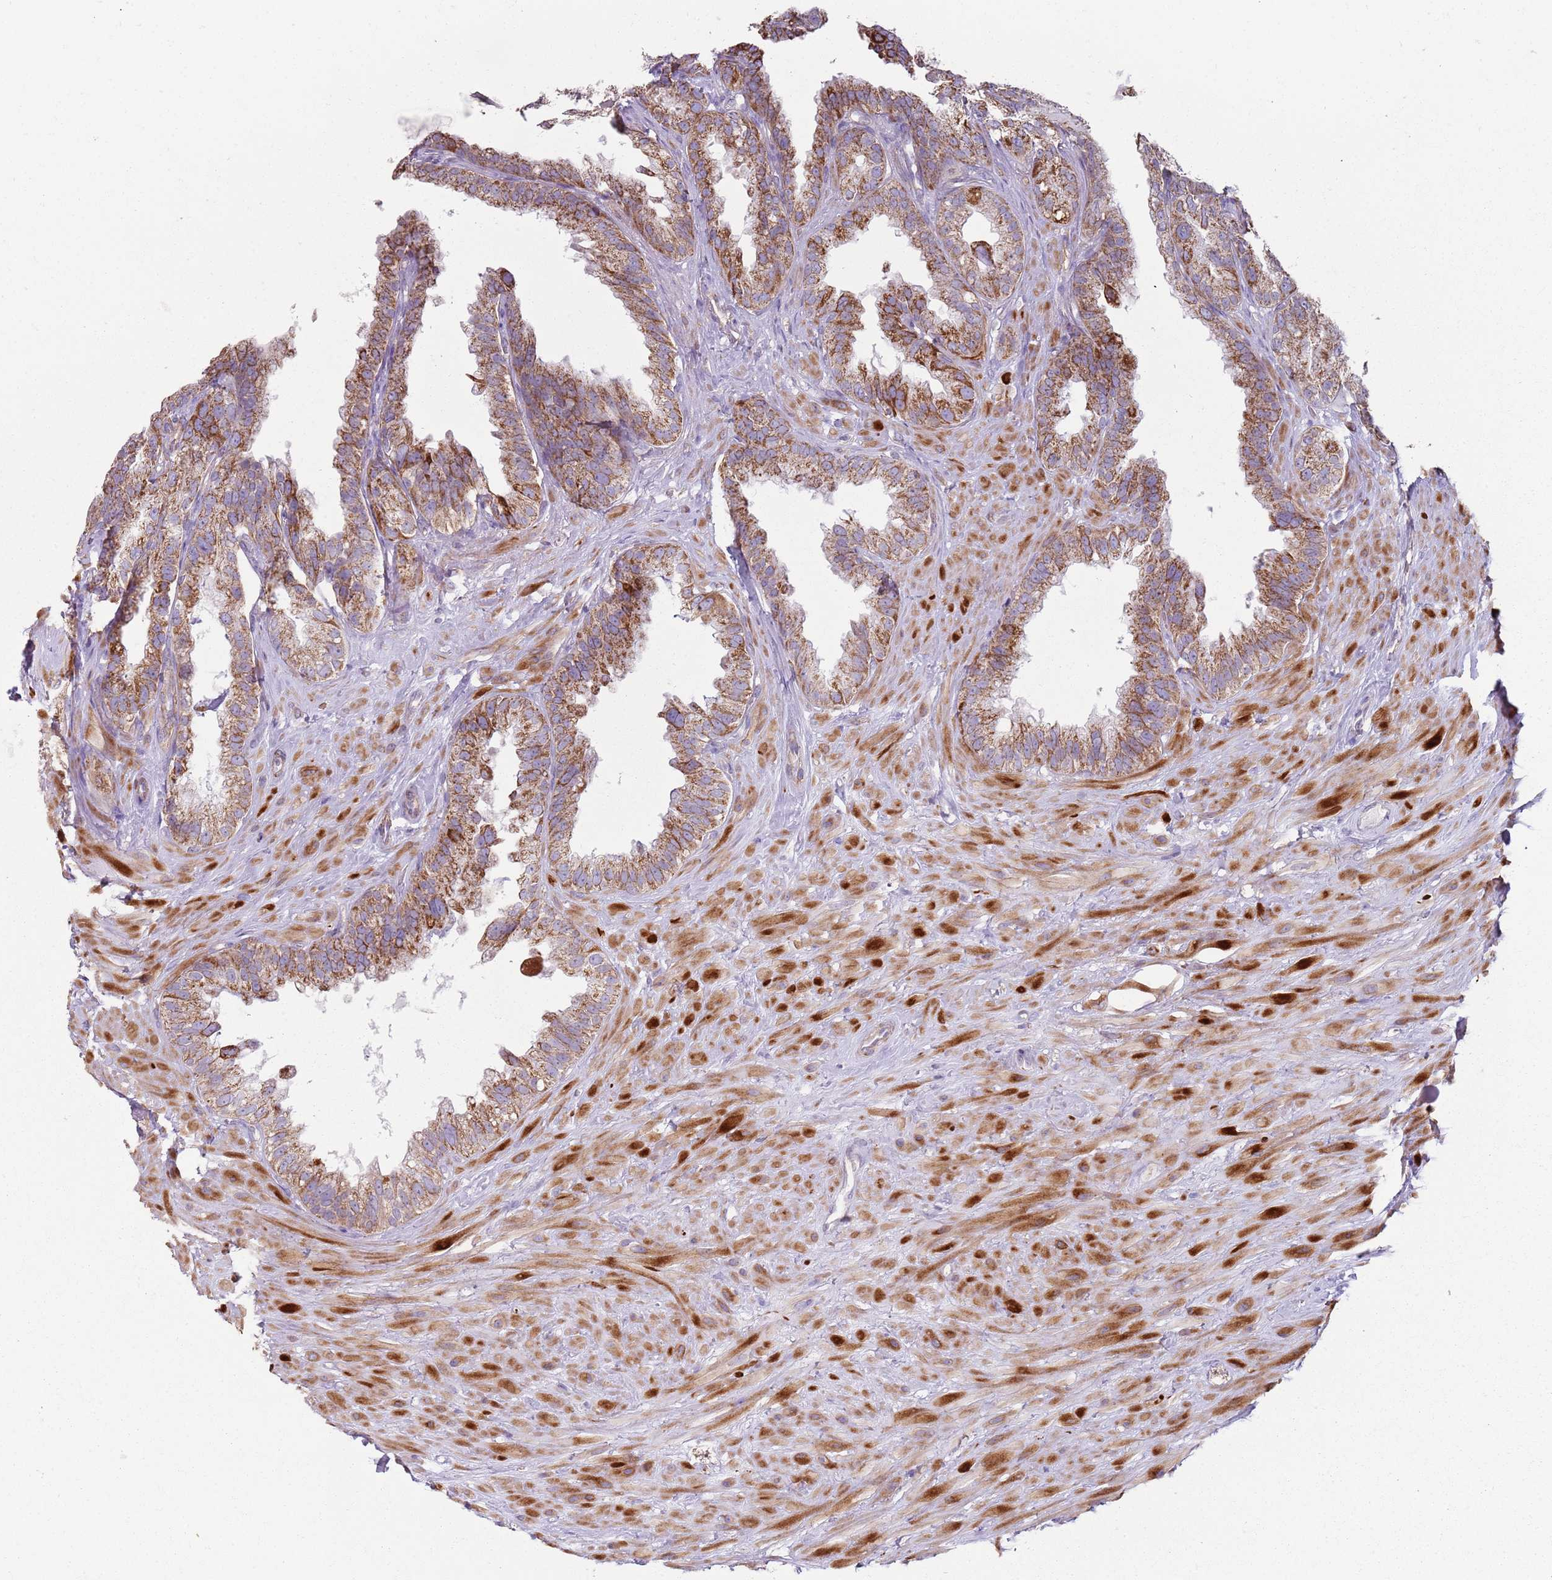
{"staining": {"intensity": "moderate", "quantity": ">75%", "location": "cytoplasmic/membranous"}, "tissue": "seminal vesicle", "cell_type": "Glandular cells", "image_type": "normal", "snomed": [{"axis": "morphology", "description": "Normal tissue, NOS"}, {"axis": "topography", "description": "Seminal veicle"}], "caption": "Immunohistochemistry (IHC) staining of unremarkable seminal vesicle, which exhibits medium levels of moderate cytoplasmic/membranous positivity in about >75% of glandular cells indicating moderate cytoplasmic/membranous protein expression. The staining was performed using DAB (3,3'-diaminobenzidine) (brown) for protein detection and nuclei were counterstained in hematoxylin (blue).", "gene": "GAS8", "patient": {"sex": "male", "age": 80}}